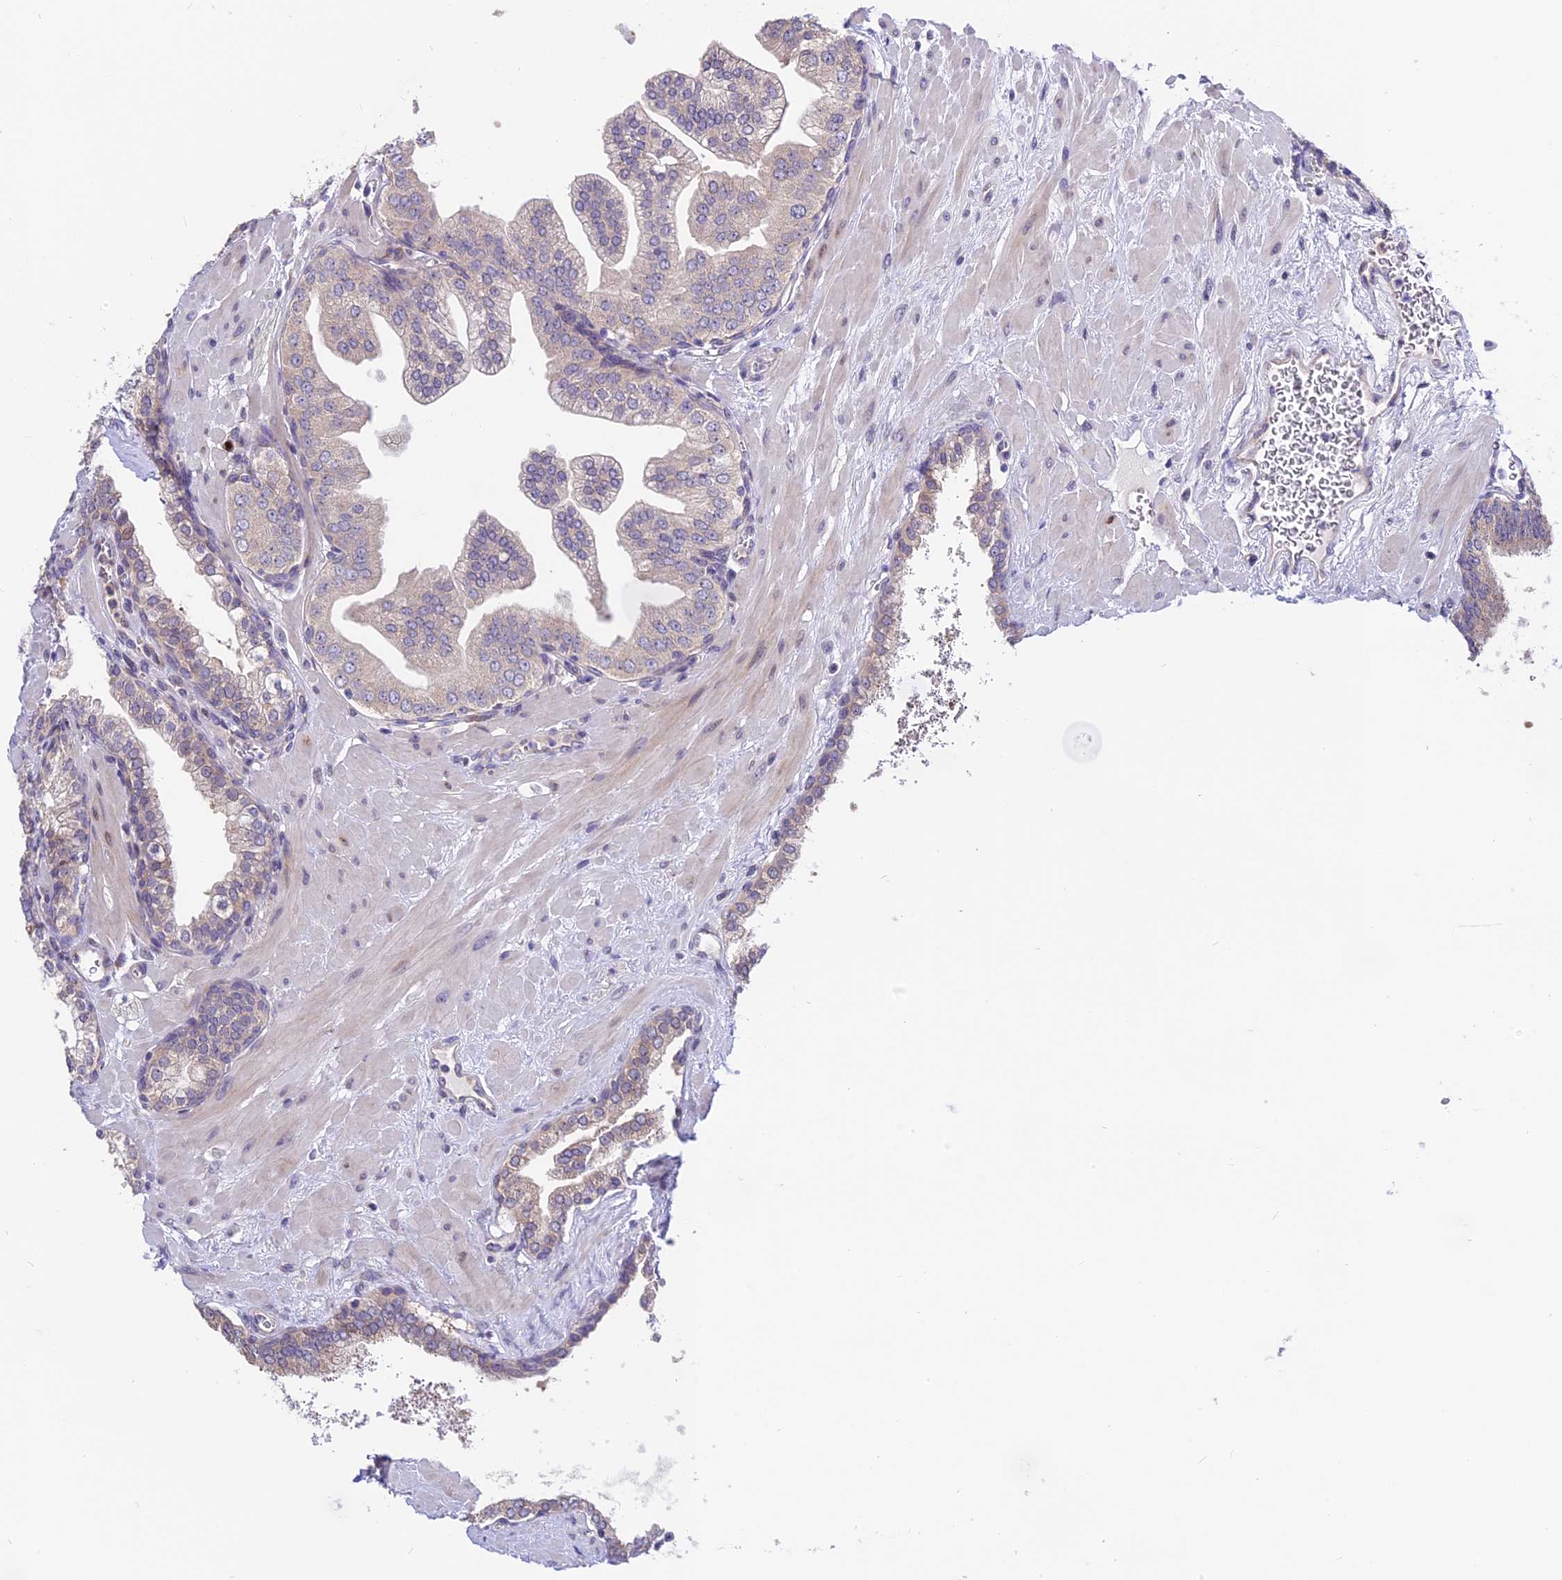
{"staining": {"intensity": "weak", "quantity": "25%-75%", "location": "cytoplasmic/membranous"}, "tissue": "prostate", "cell_type": "Glandular cells", "image_type": "normal", "snomed": [{"axis": "morphology", "description": "Normal tissue, NOS"}, {"axis": "topography", "description": "Prostate"}], "caption": "This image shows unremarkable prostate stained with IHC to label a protein in brown. The cytoplasmic/membranous of glandular cells show weak positivity for the protein. Nuclei are counter-stained blue.", "gene": "BSCL2", "patient": {"sex": "male", "age": 60}}